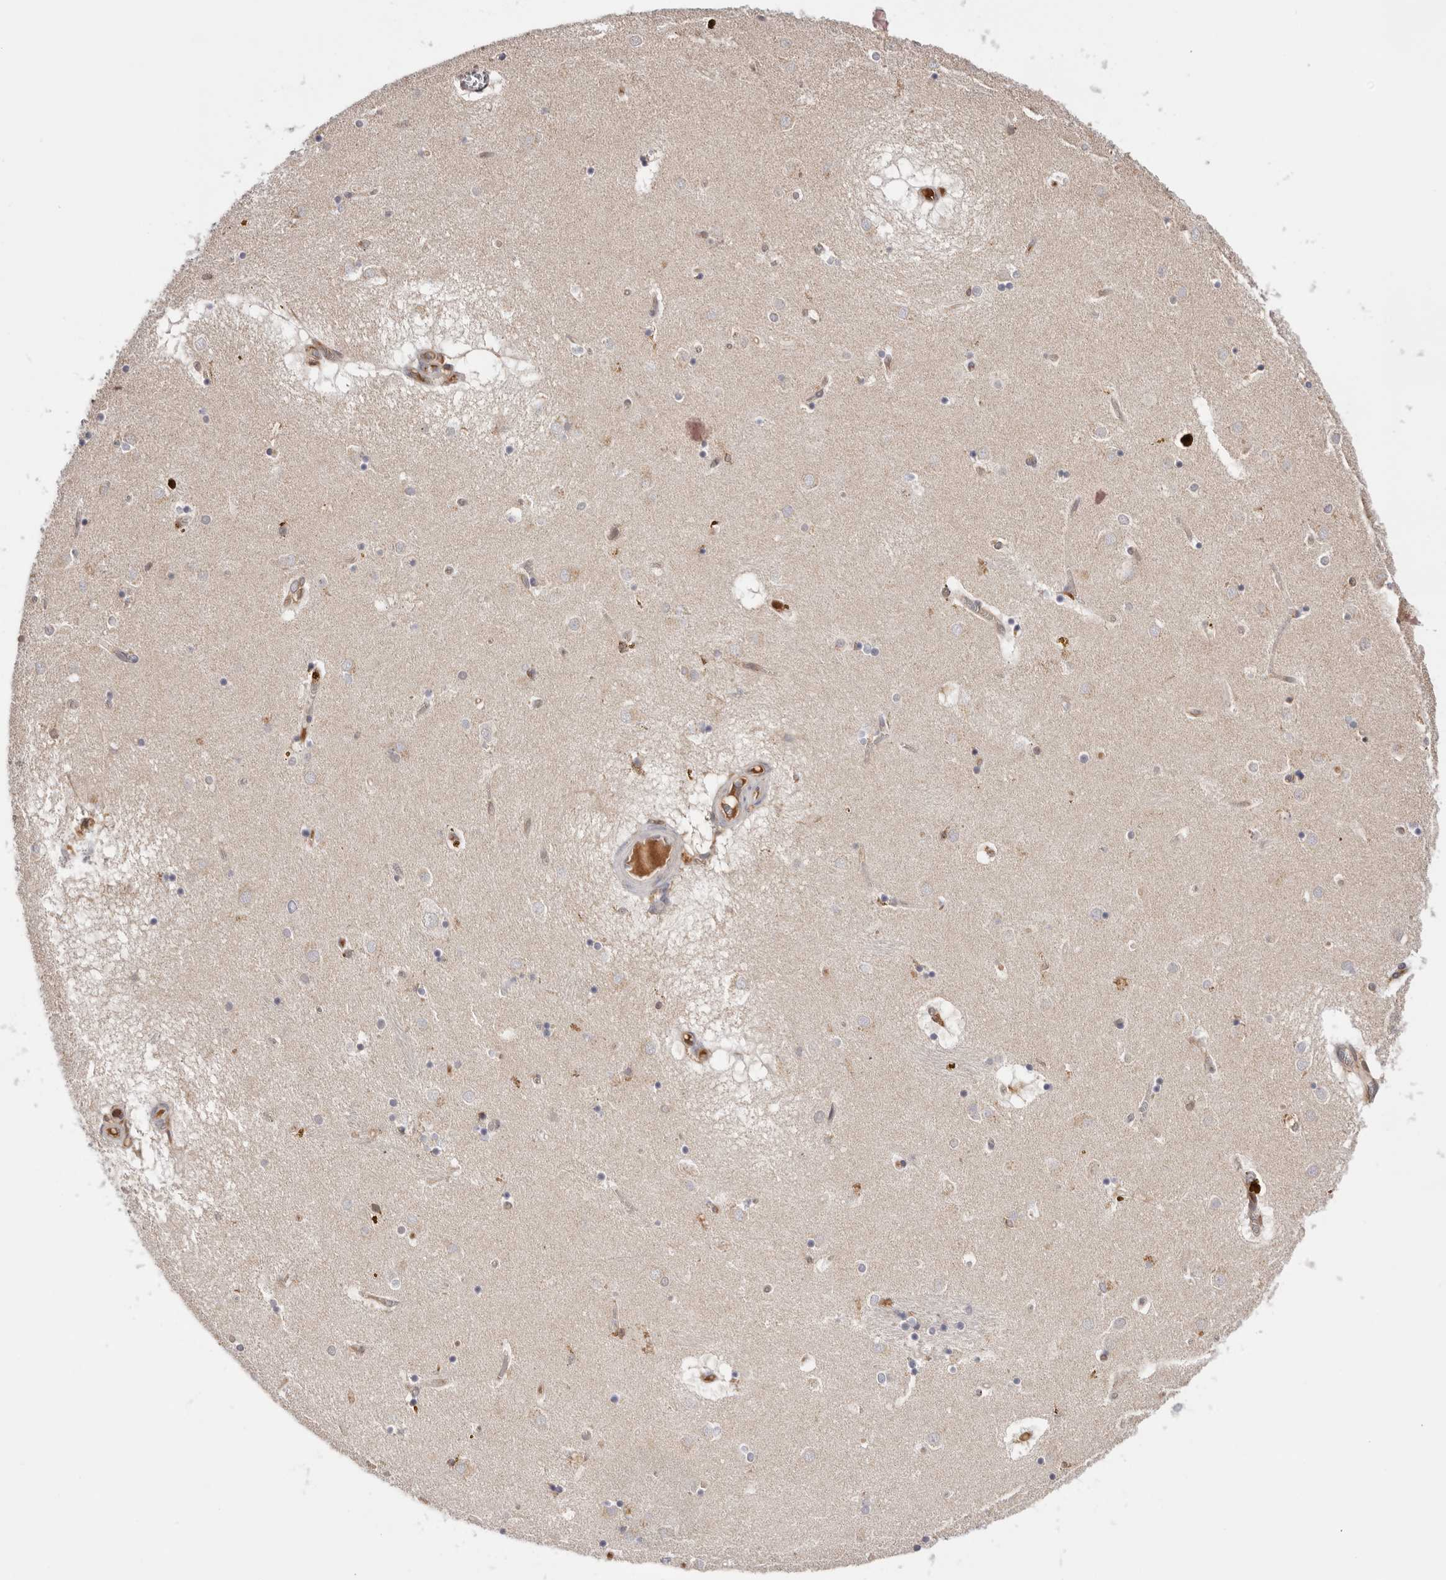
{"staining": {"intensity": "weak", "quantity": "<25%", "location": "cytoplasmic/membranous"}, "tissue": "caudate", "cell_type": "Glial cells", "image_type": "normal", "snomed": [{"axis": "morphology", "description": "Normal tissue, NOS"}, {"axis": "topography", "description": "Lateral ventricle wall"}], "caption": "Caudate stained for a protein using immunohistochemistry (IHC) displays no expression glial cells.", "gene": "RNF213", "patient": {"sex": "male", "age": 70}}